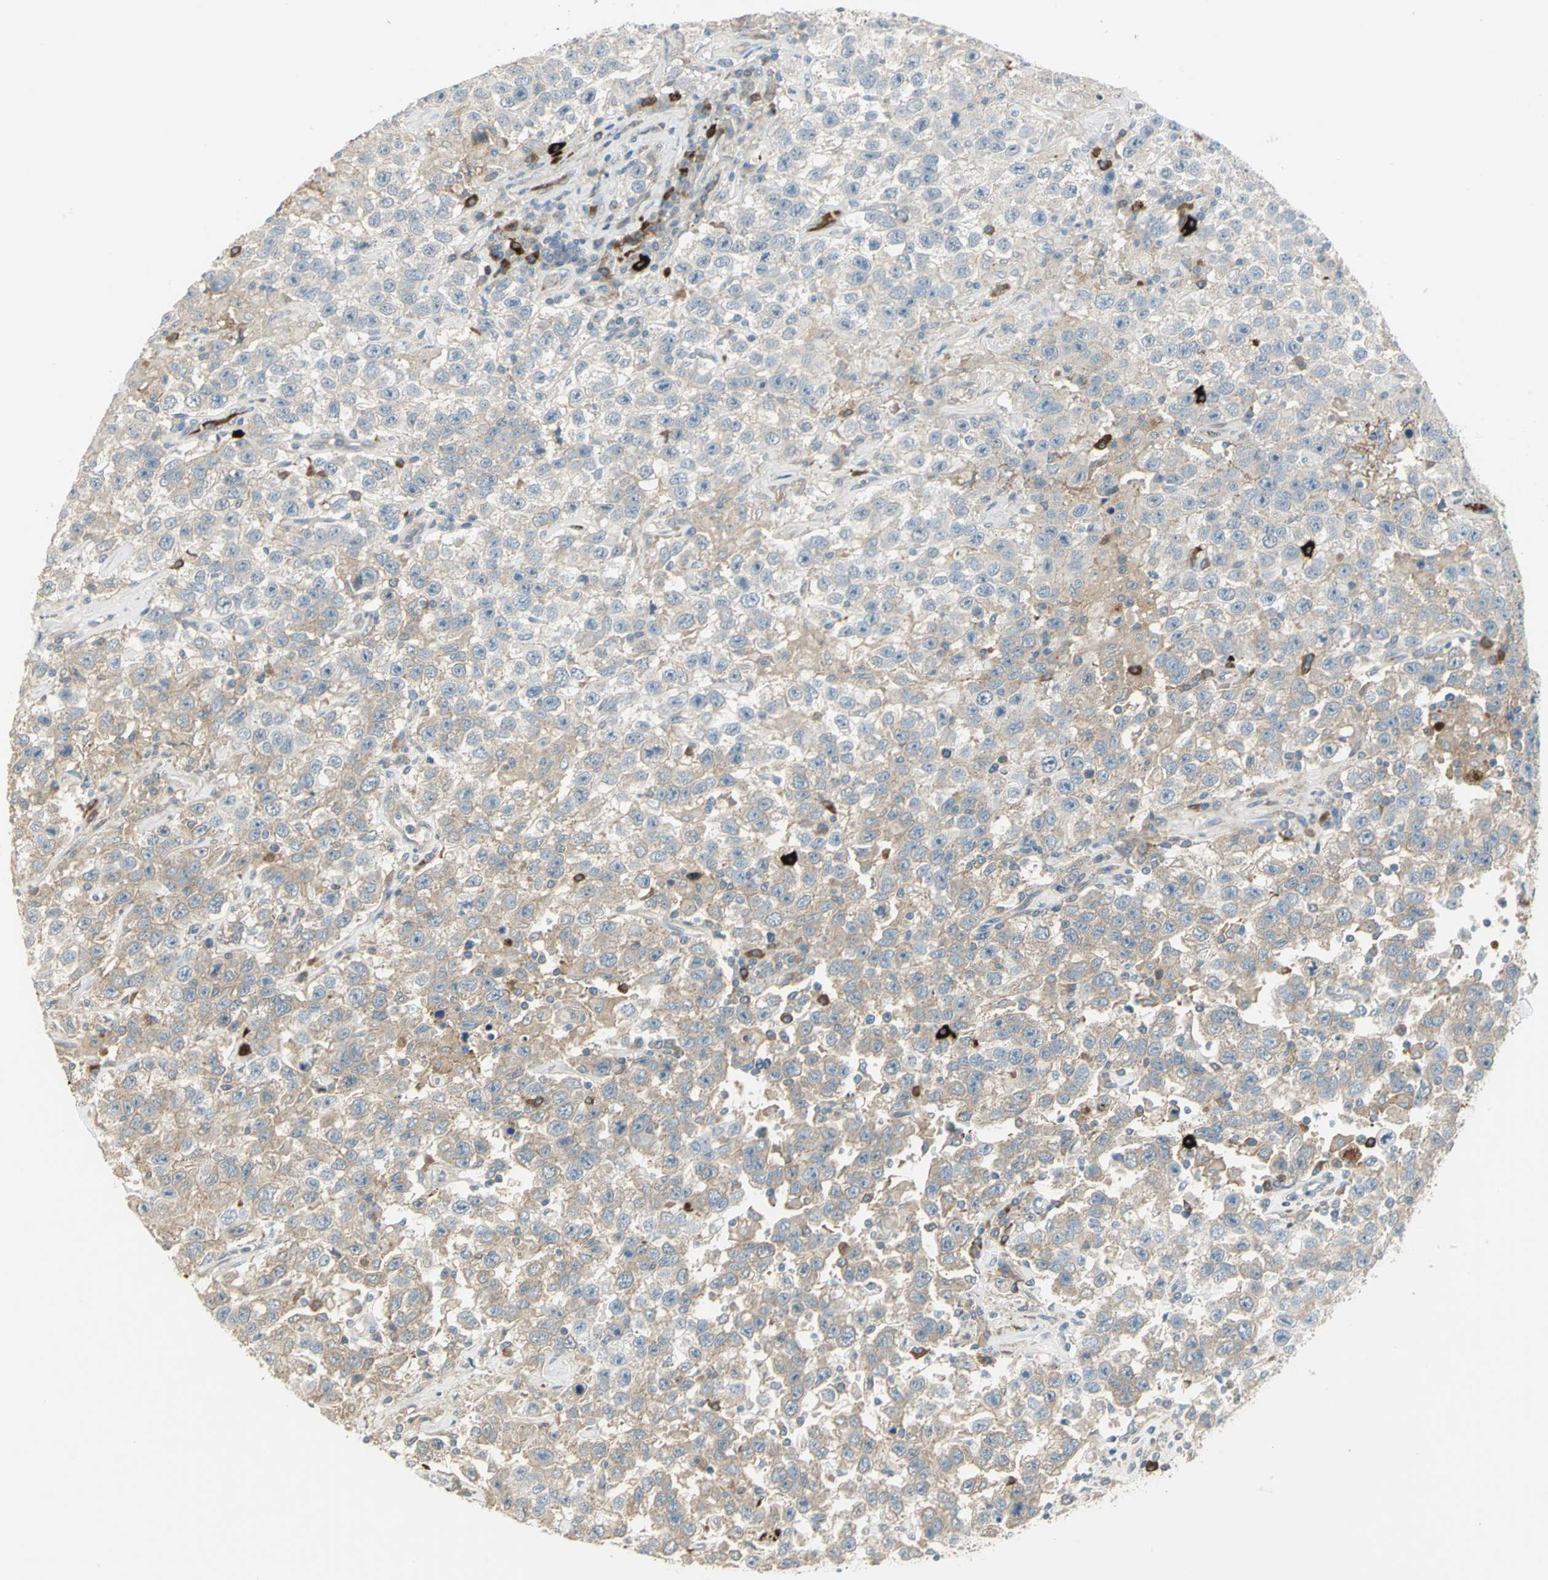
{"staining": {"intensity": "weak", "quantity": "25%-75%", "location": "cytoplasmic/membranous"}, "tissue": "testis cancer", "cell_type": "Tumor cells", "image_type": "cancer", "snomed": [{"axis": "morphology", "description": "Seminoma, NOS"}, {"axis": "topography", "description": "Testis"}], "caption": "The histopathology image shows a brown stain indicating the presence of a protein in the cytoplasmic/membranous of tumor cells in testis cancer (seminoma).", "gene": "PROC", "patient": {"sex": "male", "age": 41}}